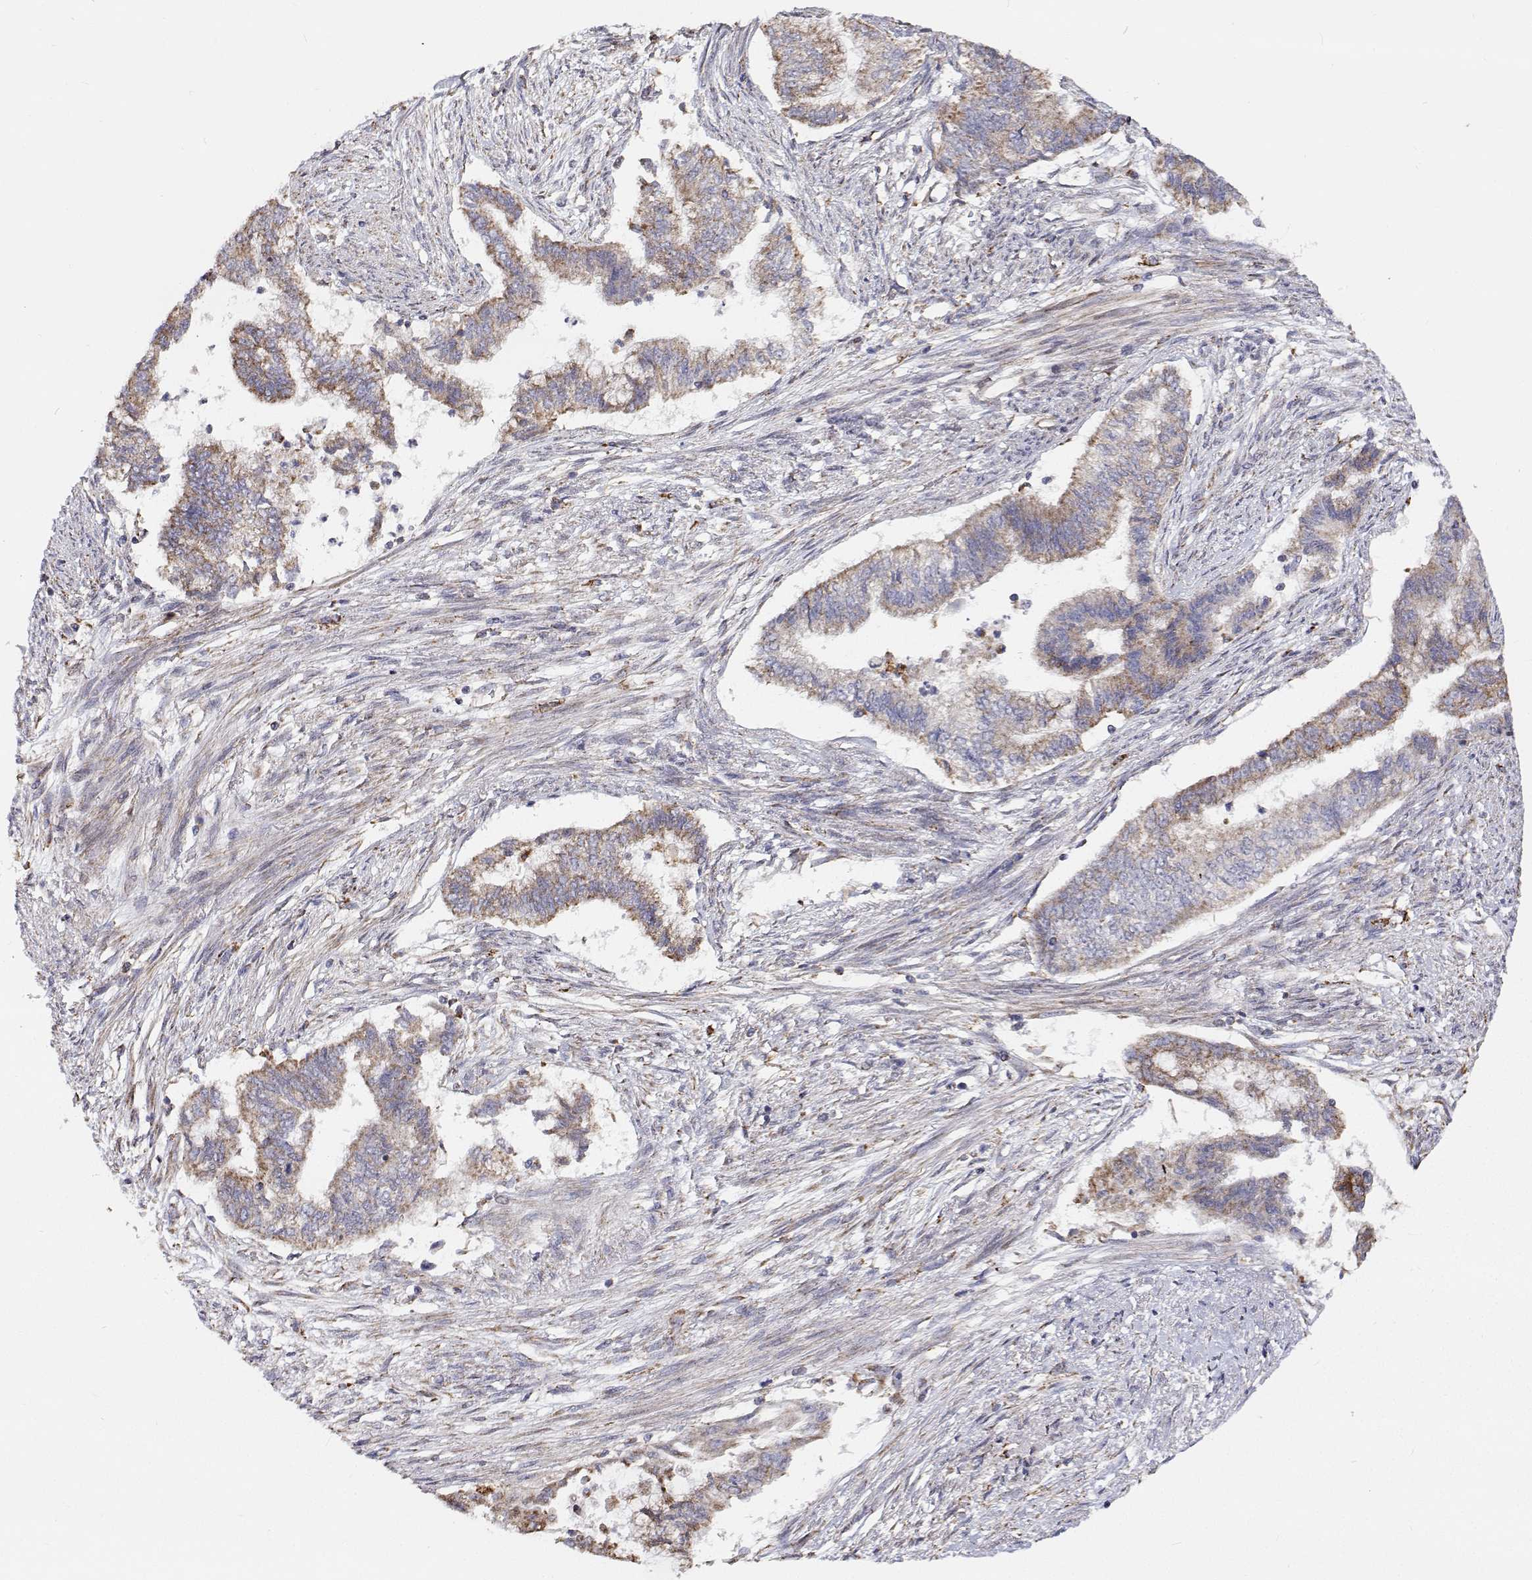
{"staining": {"intensity": "moderate", "quantity": "25%-75%", "location": "cytoplasmic/membranous"}, "tissue": "endometrial cancer", "cell_type": "Tumor cells", "image_type": "cancer", "snomed": [{"axis": "morphology", "description": "Adenocarcinoma, NOS"}, {"axis": "topography", "description": "Endometrium"}], "caption": "Human endometrial cancer stained with a brown dye demonstrates moderate cytoplasmic/membranous positive staining in about 25%-75% of tumor cells.", "gene": "SPICE1", "patient": {"sex": "female", "age": 65}}